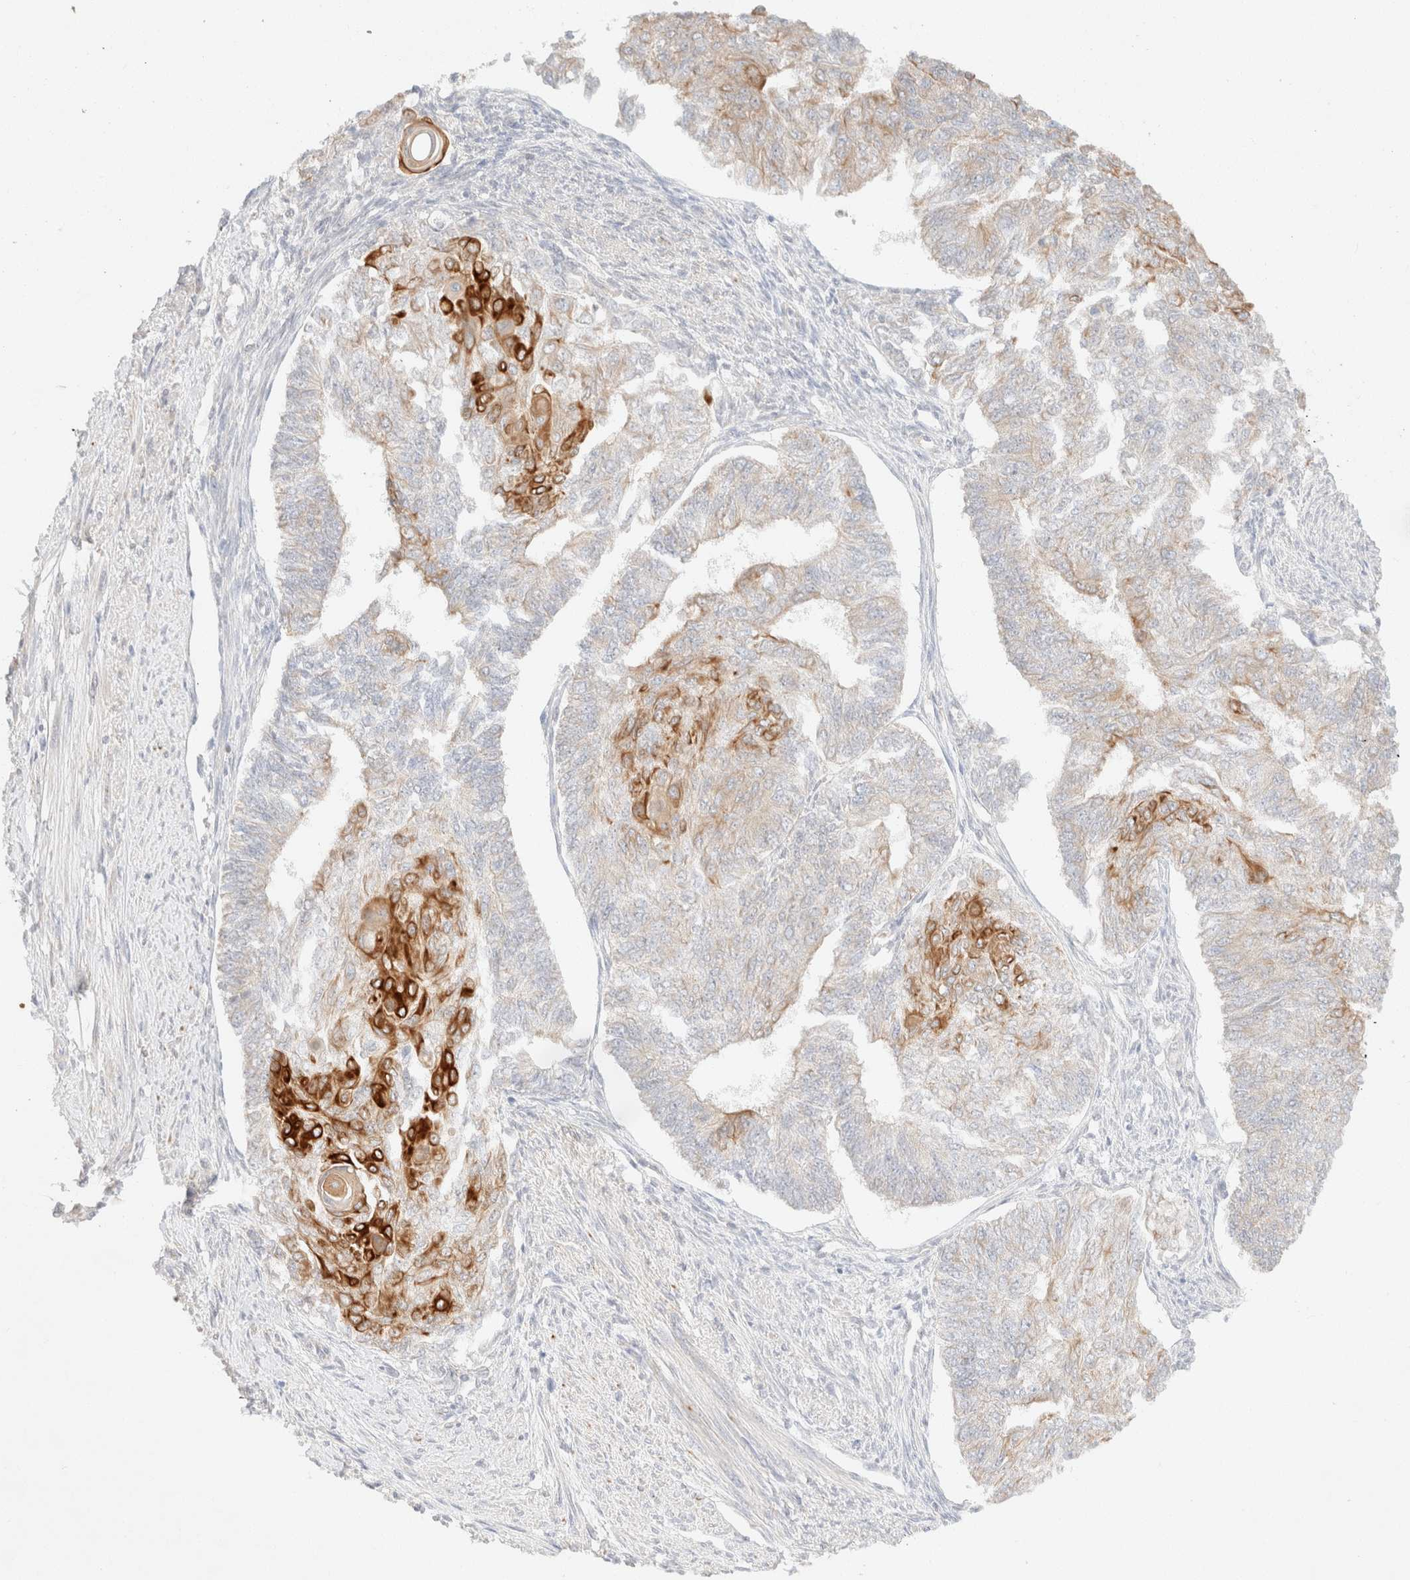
{"staining": {"intensity": "strong", "quantity": "<25%", "location": "cytoplasmic/membranous"}, "tissue": "endometrial cancer", "cell_type": "Tumor cells", "image_type": "cancer", "snomed": [{"axis": "morphology", "description": "Adenocarcinoma, NOS"}, {"axis": "topography", "description": "Endometrium"}], "caption": "Endometrial cancer stained for a protein (brown) demonstrates strong cytoplasmic/membranous positive expression in about <25% of tumor cells.", "gene": "CSNK1E", "patient": {"sex": "female", "age": 32}}